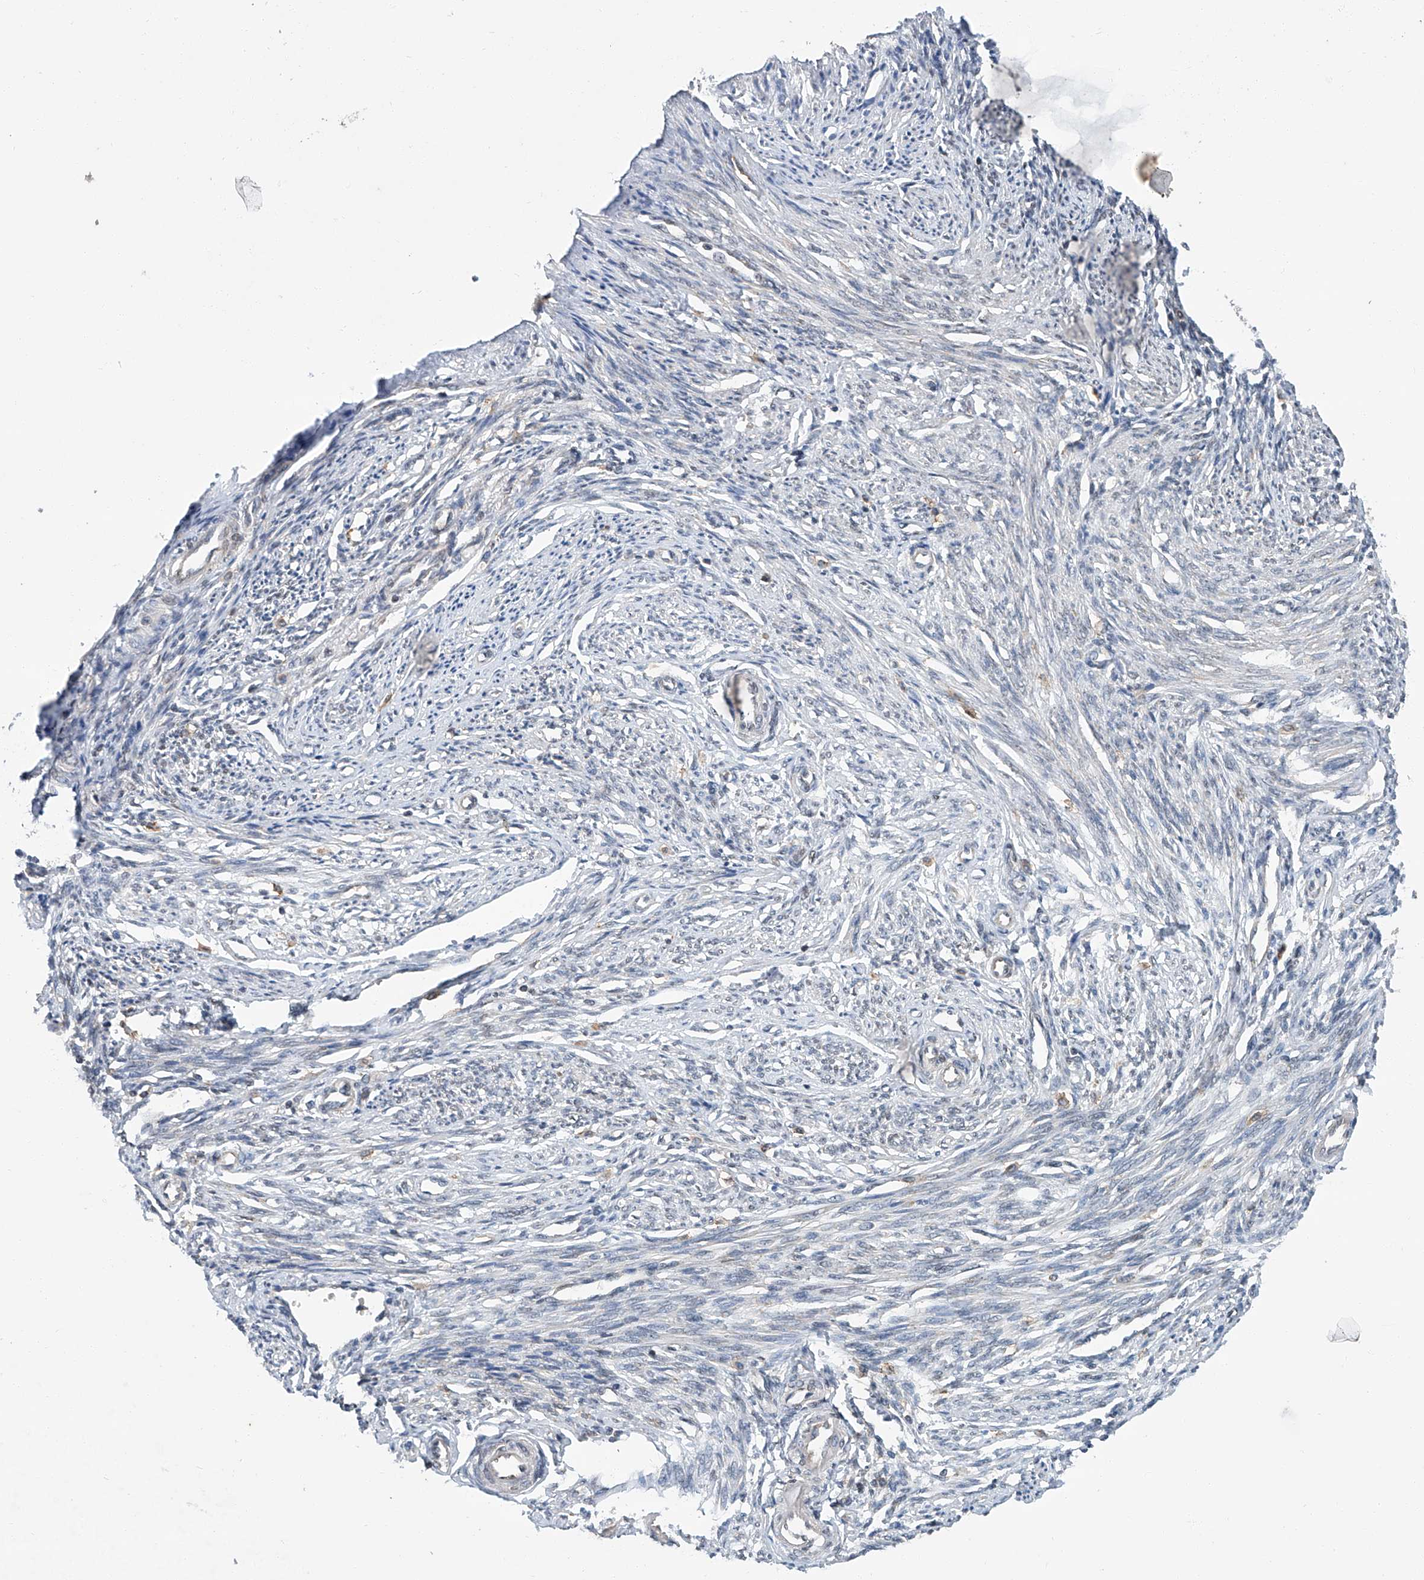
{"staining": {"intensity": "negative", "quantity": "none", "location": "none"}, "tissue": "endometrium", "cell_type": "Cells in endometrial stroma", "image_type": "normal", "snomed": [{"axis": "morphology", "description": "Normal tissue, NOS"}, {"axis": "topography", "description": "Endometrium"}], "caption": "This is an immunohistochemistry micrograph of benign endometrium. There is no positivity in cells in endometrial stroma.", "gene": "CLK1", "patient": {"sex": "female", "age": 56}}